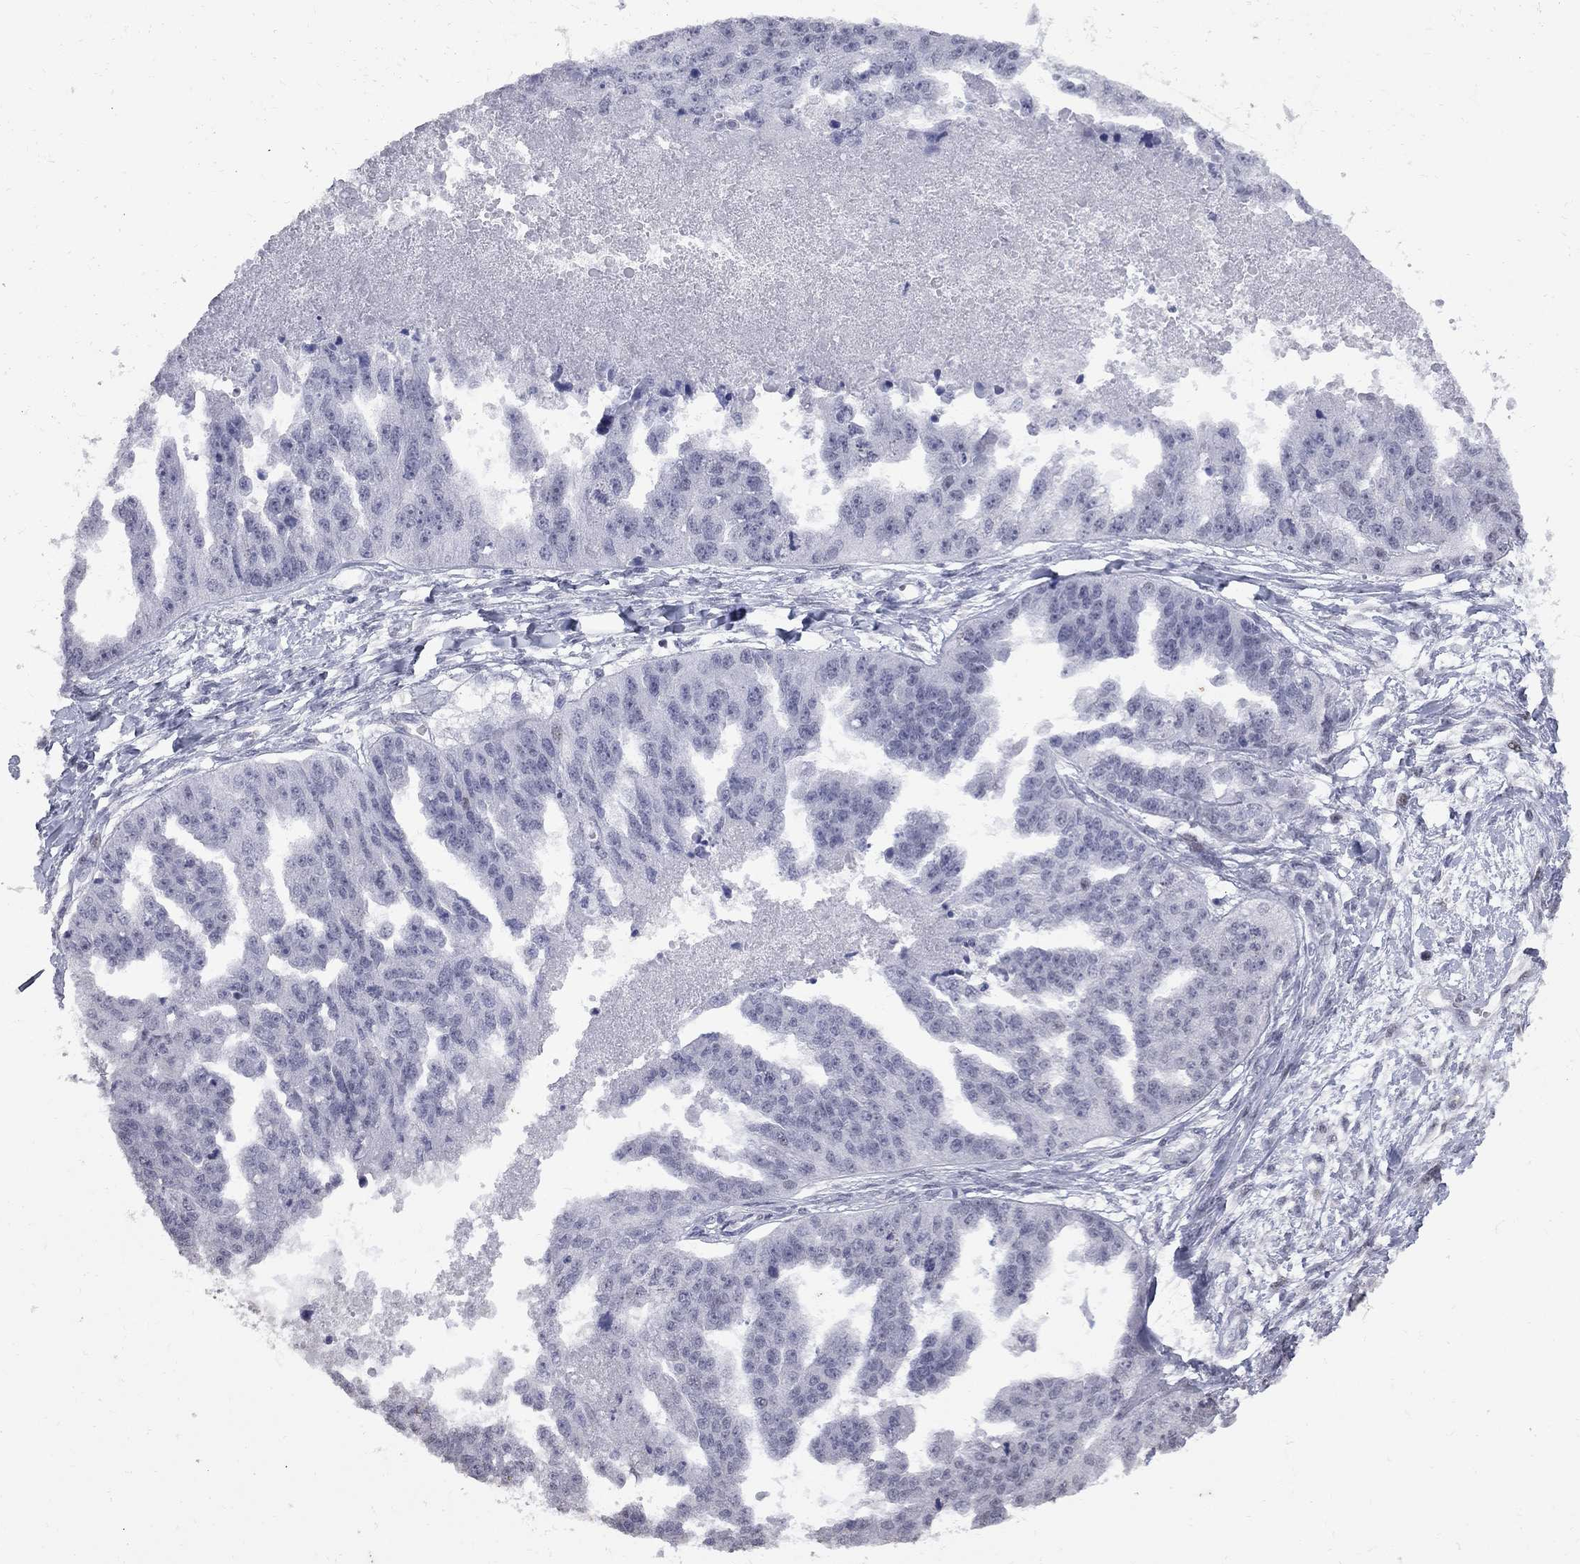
{"staining": {"intensity": "negative", "quantity": "none", "location": "none"}, "tissue": "ovarian cancer", "cell_type": "Tumor cells", "image_type": "cancer", "snomed": [{"axis": "morphology", "description": "Cystadenocarcinoma, serous, NOS"}, {"axis": "topography", "description": "Ovary"}], "caption": "DAB immunohistochemical staining of ovarian serous cystadenocarcinoma displays no significant expression in tumor cells.", "gene": "ZNF154", "patient": {"sex": "female", "age": 58}}